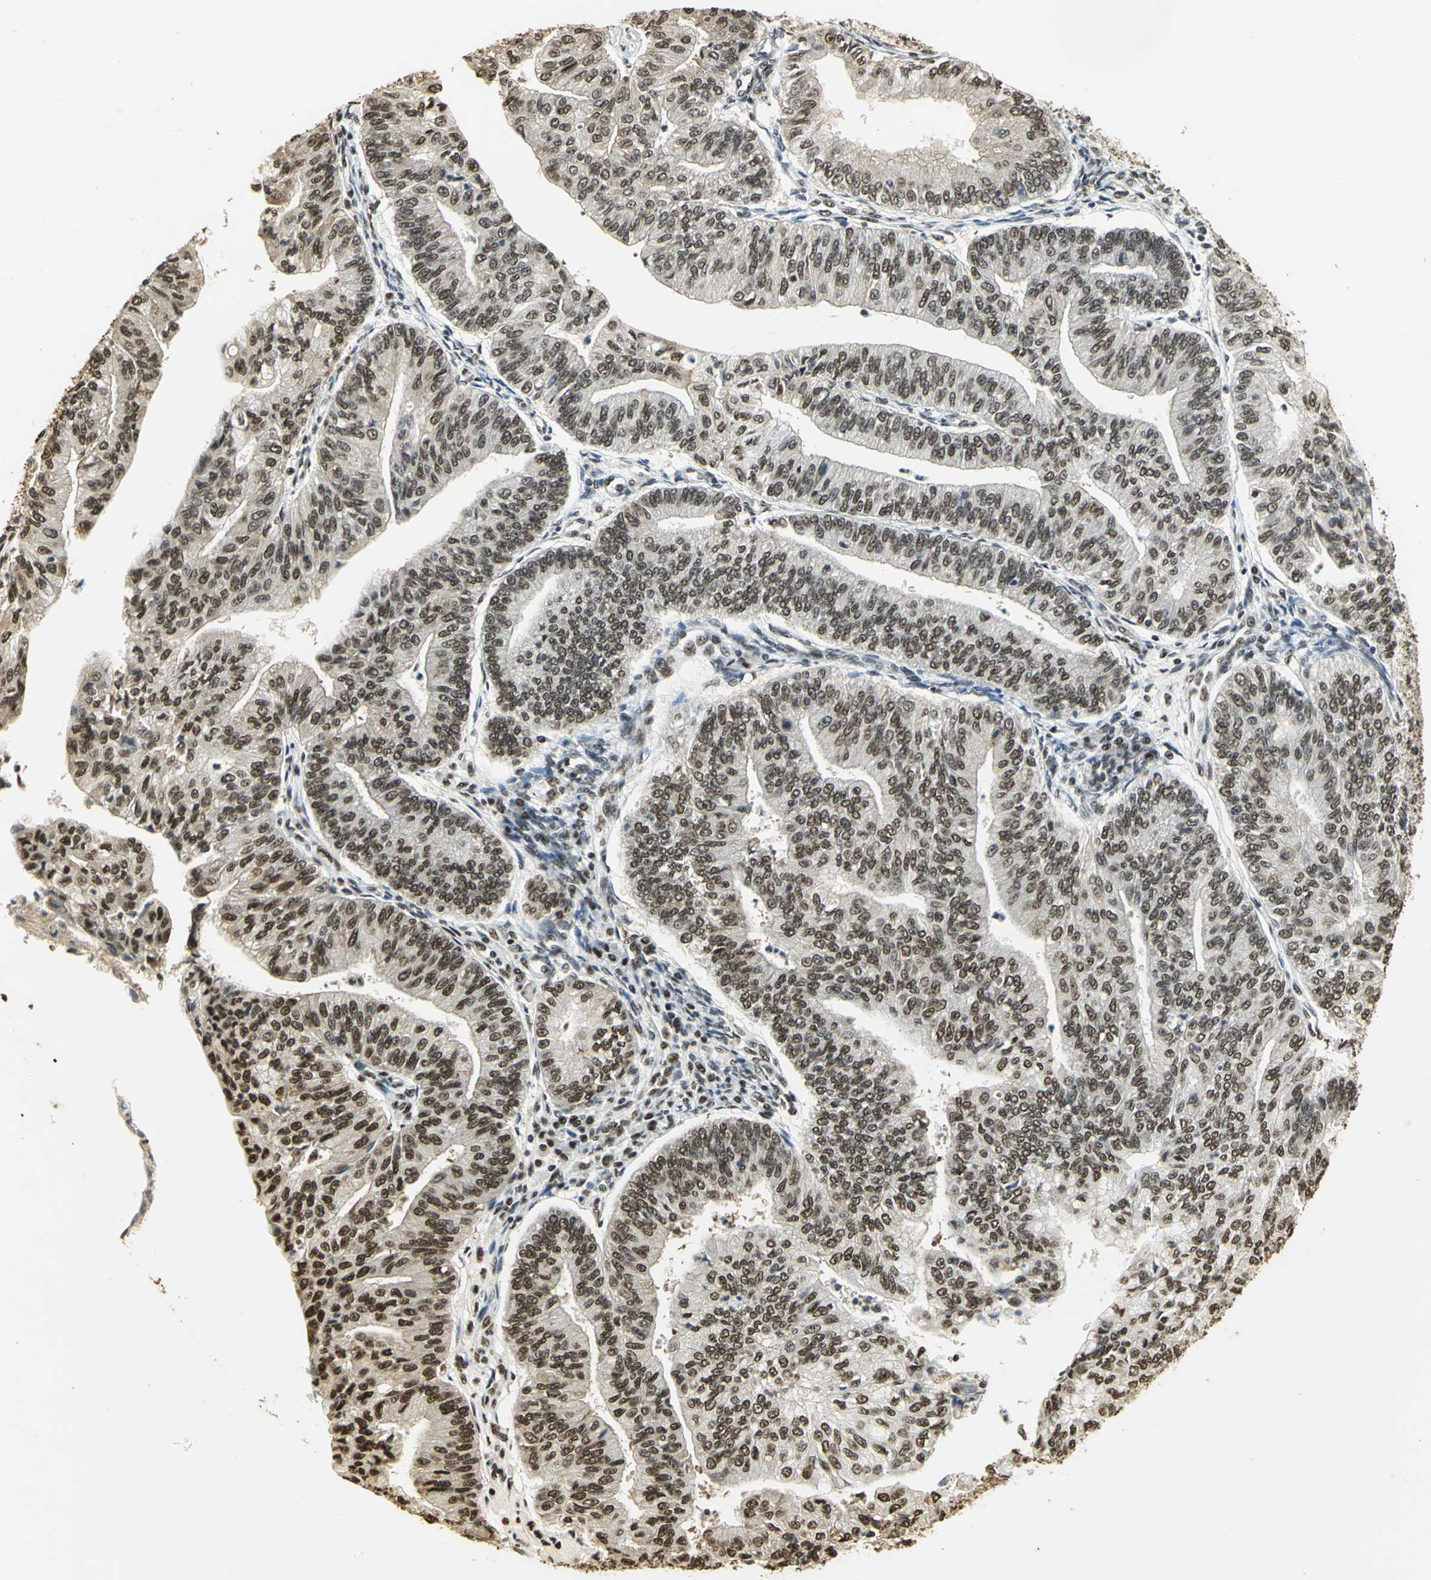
{"staining": {"intensity": "strong", "quantity": ">75%", "location": "cytoplasmic/membranous,nuclear"}, "tissue": "endometrial cancer", "cell_type": "Tumor cells", "image_type": "cancer", "snomed": [{"axis": "morphology", "description": "Adenocarcinoma, NOS"}, {"axis": "topography", "description": "Endometrium"}], "caption": "About >75% of tumor cells in endometrial cancer demonstrate strong cytoplasmic/membranous and nuclear protein staining as visualized by brown immunohistochemical staining.", "gene": "SET", "patient": {"sex": "female", "age": 59}}